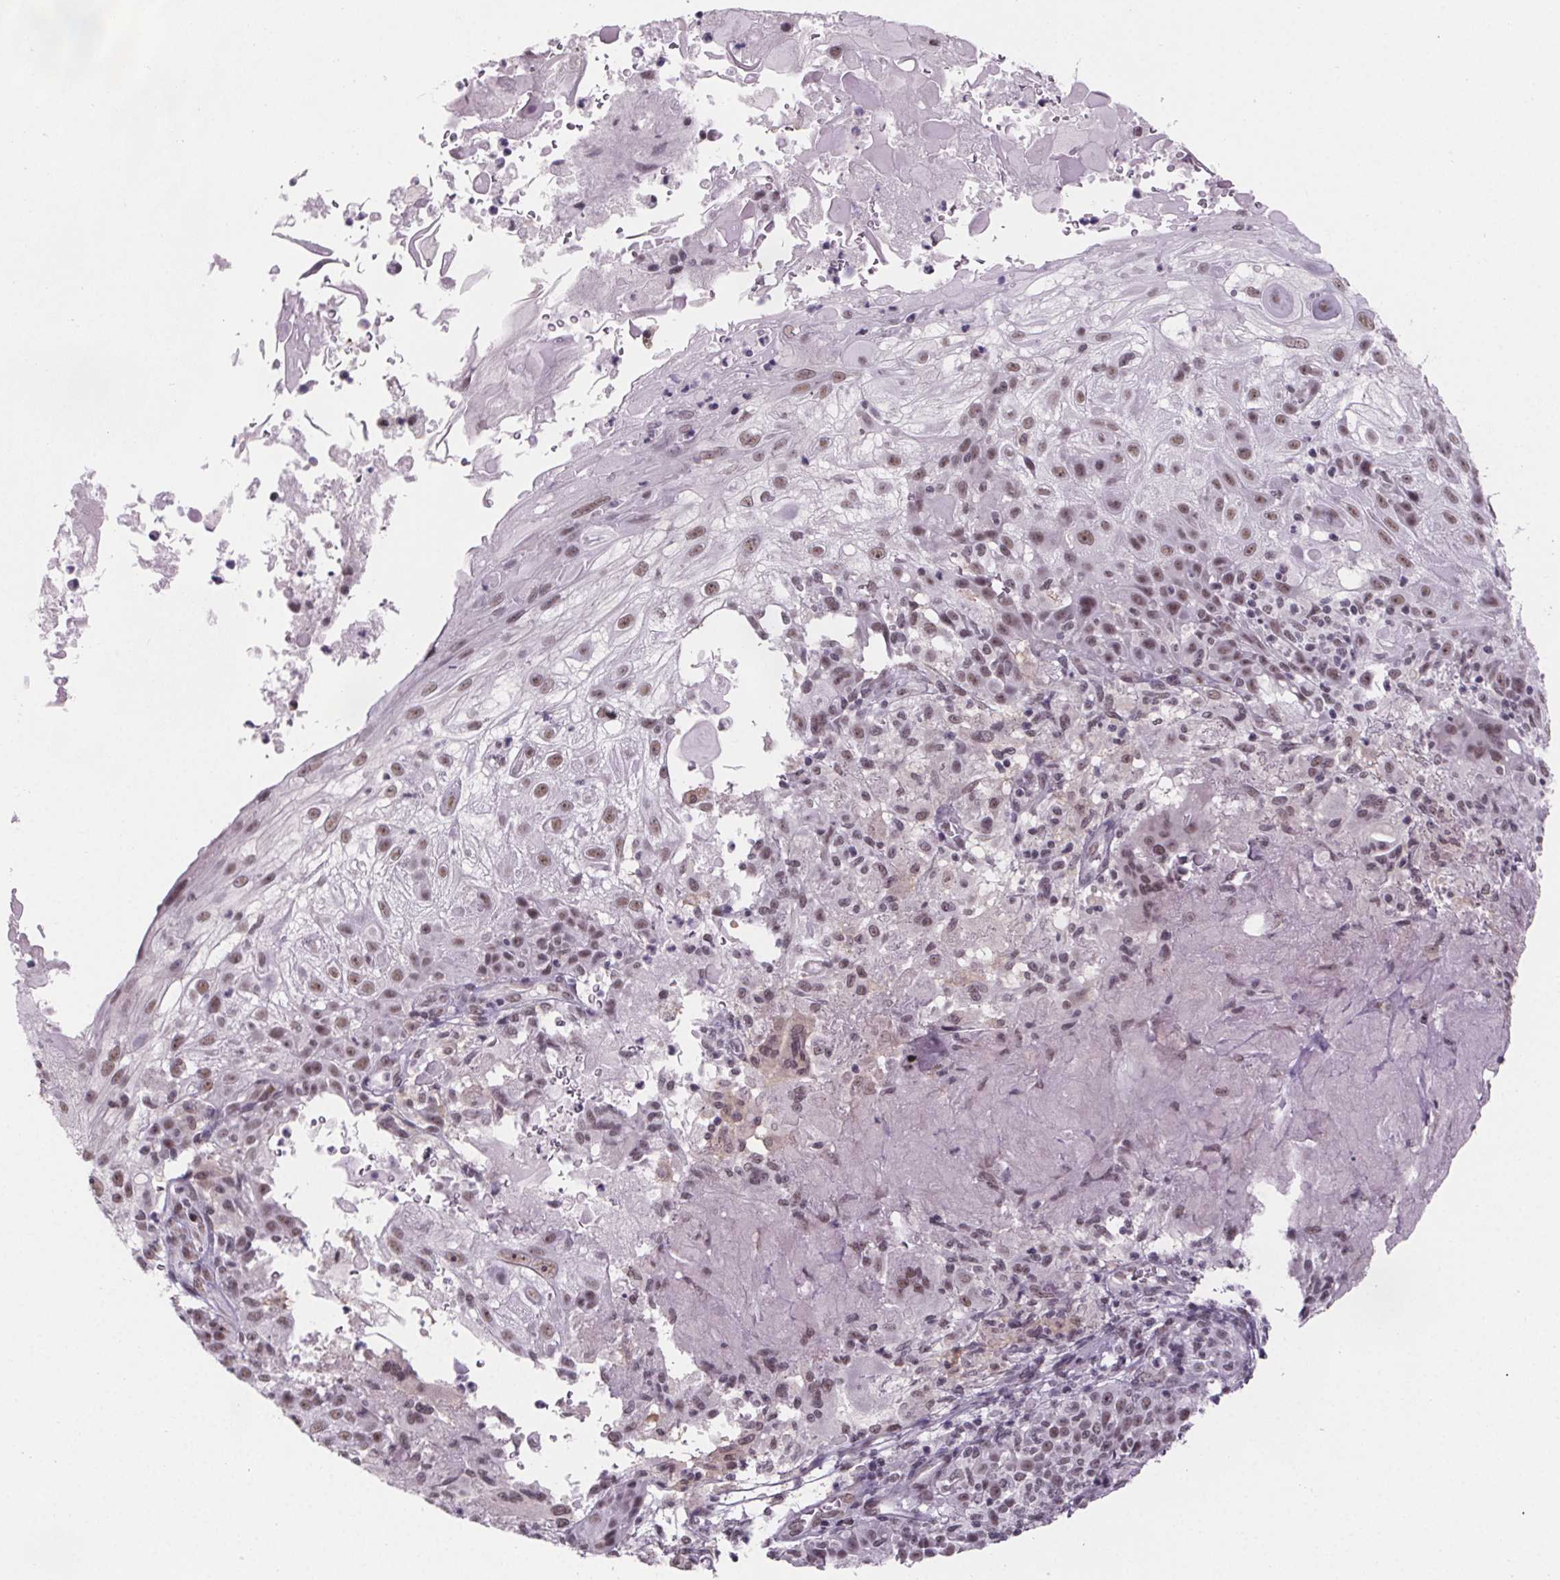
{"staining": {"intensity": "moderate", "quantity": ">75%", "location": "nuclear"}, "tissue": "skin cancer", "cell_type": "Tumor cells", "image_type": "cancer", "snomed": [{"axis": "morphology", "description": "Normal tissue, NOS"}, {"axis": "morphology", "description": "Squamous cell carcinoma, NOS"}, {"axis": "topography", "description": "Skin"}], "caption": "Squamous cell carcinoma (skin) stained with DAB (3,3'-diaminobenzidine) IHC displays medium levels of moderate nuclear positivity in approximately >75% of tumor cells. (Brightfield microscopy of DAB IHC at high magnification).", "gene": "ZNF572", "patient": {"sex": "female", "age": 83}}